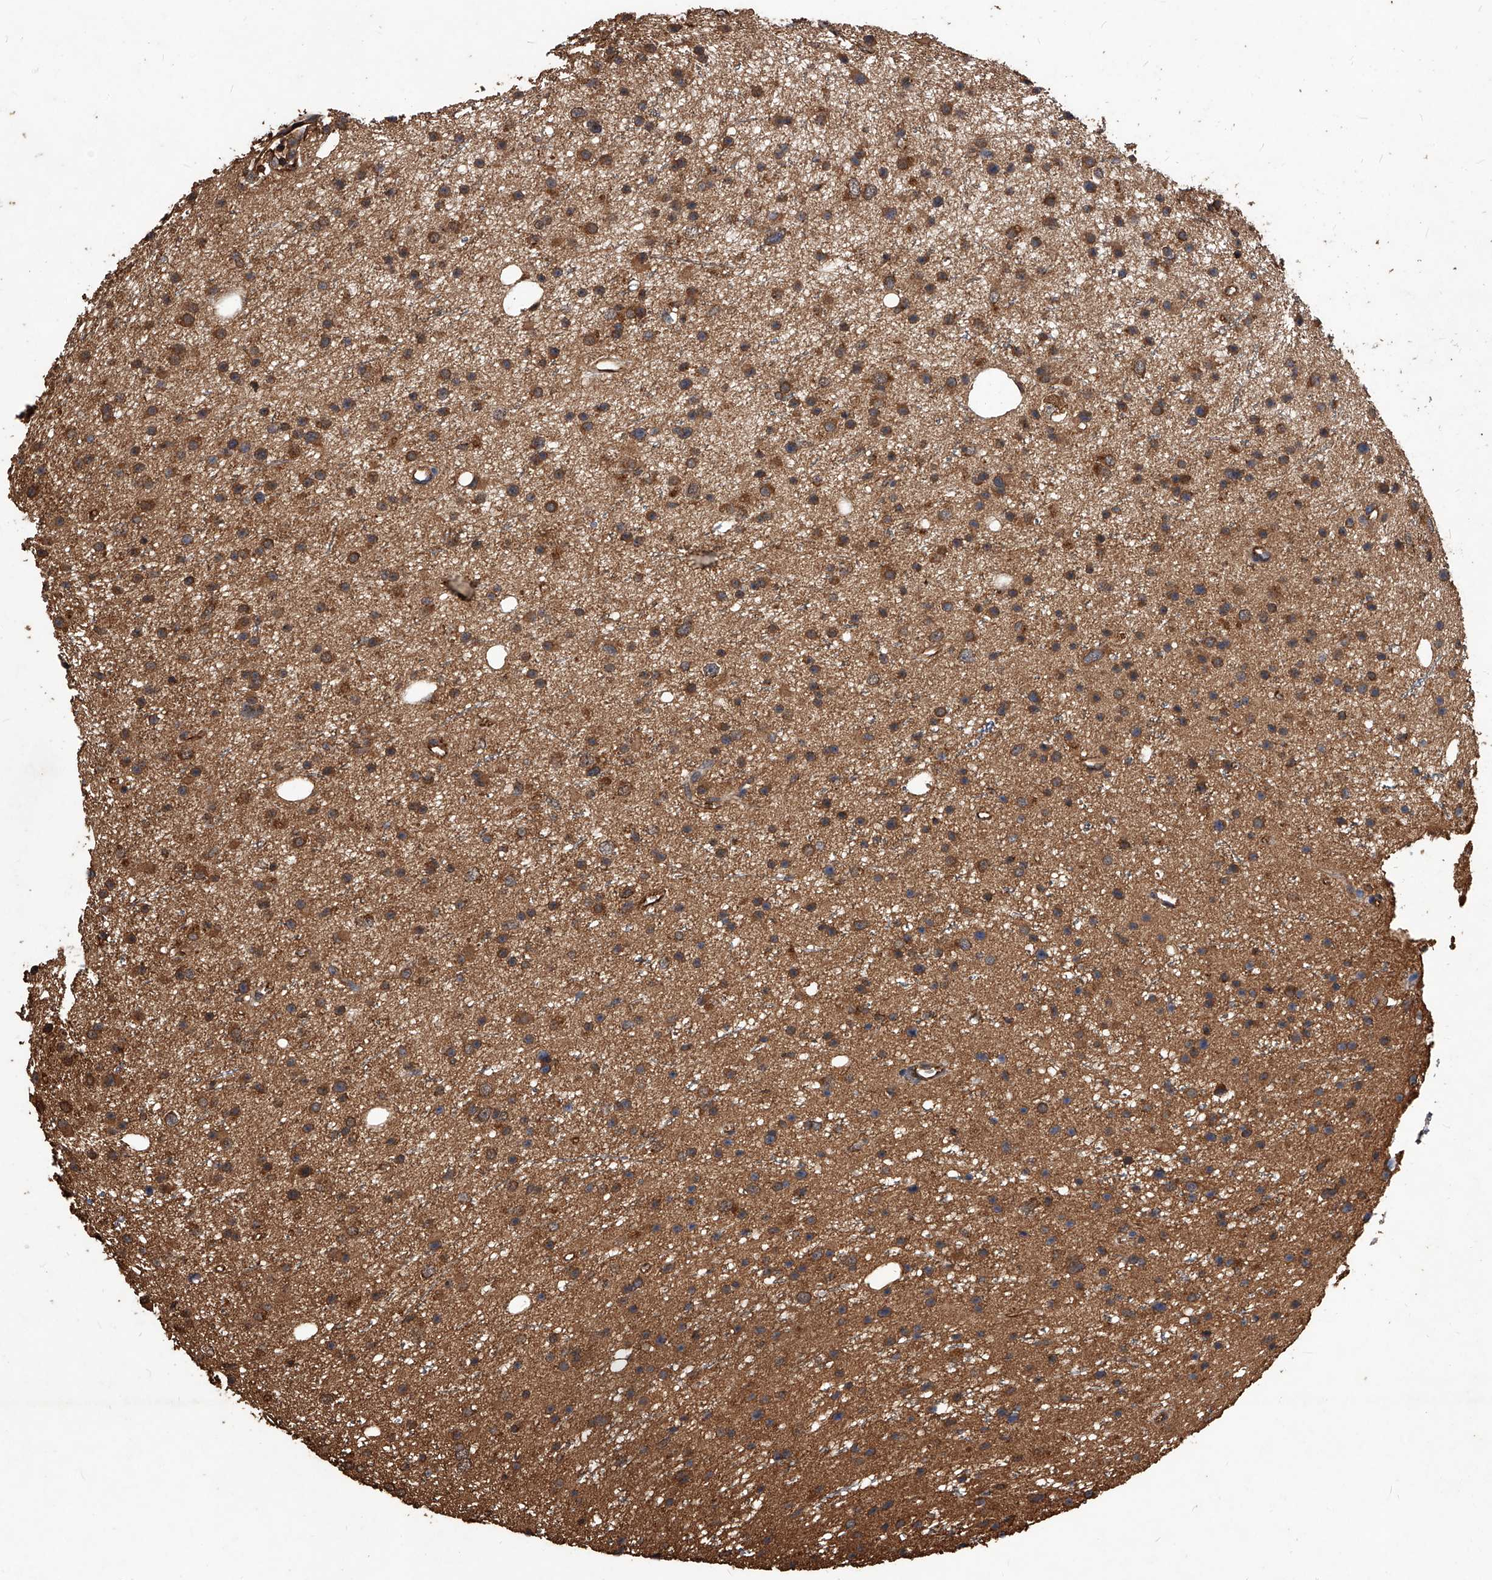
{"staining": {"intensity": "moderate", "quantity": ">75%", "location": "cytoplasmic/membranous"}, "tissue": "glioma", "cell_type": "Tumor cells", "image_type": "cancer", "snomed": [{"axis": "morphology", "description": "Glioma, malignant, Low grade"}, {"axis": "topography", "description": "Cerebral cortex"}], "caption": "Glioma stained with a brown dye shows moderate cytoplasmic/membranous positive staining in about >75% of tumor cells.", "gene": "UCP2", "patient": {"sex": "female", "age": 39}}